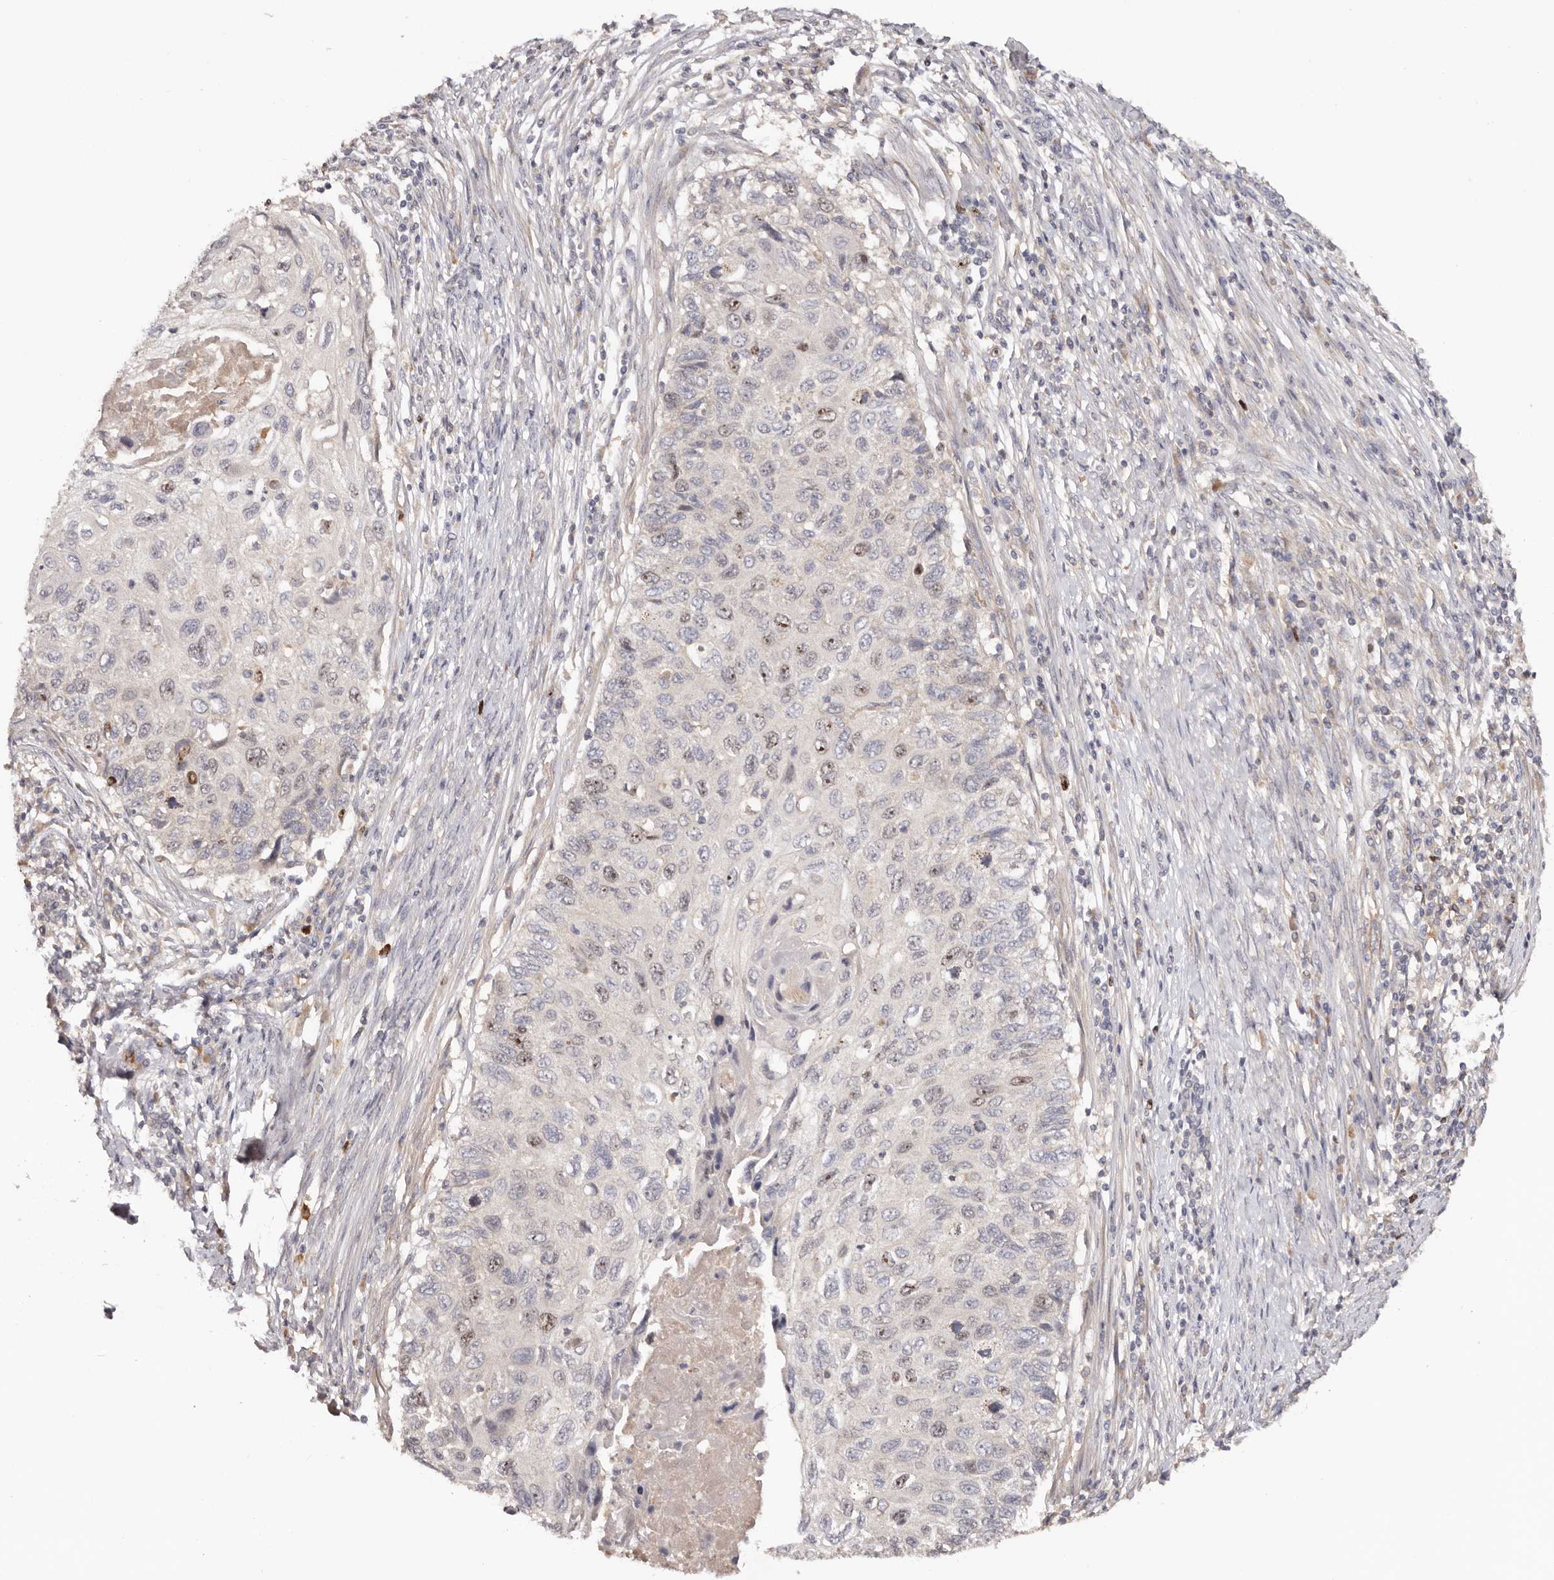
{"staining": {"intensity": "moderate", "quantity": "<25%", "location": "nuclear"}, "tissue": "cervical cancer", "cell_type": "Tumor cells", "image_type": "cancer", "snomed": [{"axis": "morphology", "description": "Squamous cell carcinoma, NOS"}, {"axis": "topography", "description": "Cervix"}], "caption": "An immunohistochemistry (IHC) histopathology image of tumor tissue is shown. Protein staining in brown labels moderate nuclear positivity in squamous cell carcinoma (cervical) within tumor cells.", "gene": "CCDC190", "patient": {"sex": "female", "age": 70}}